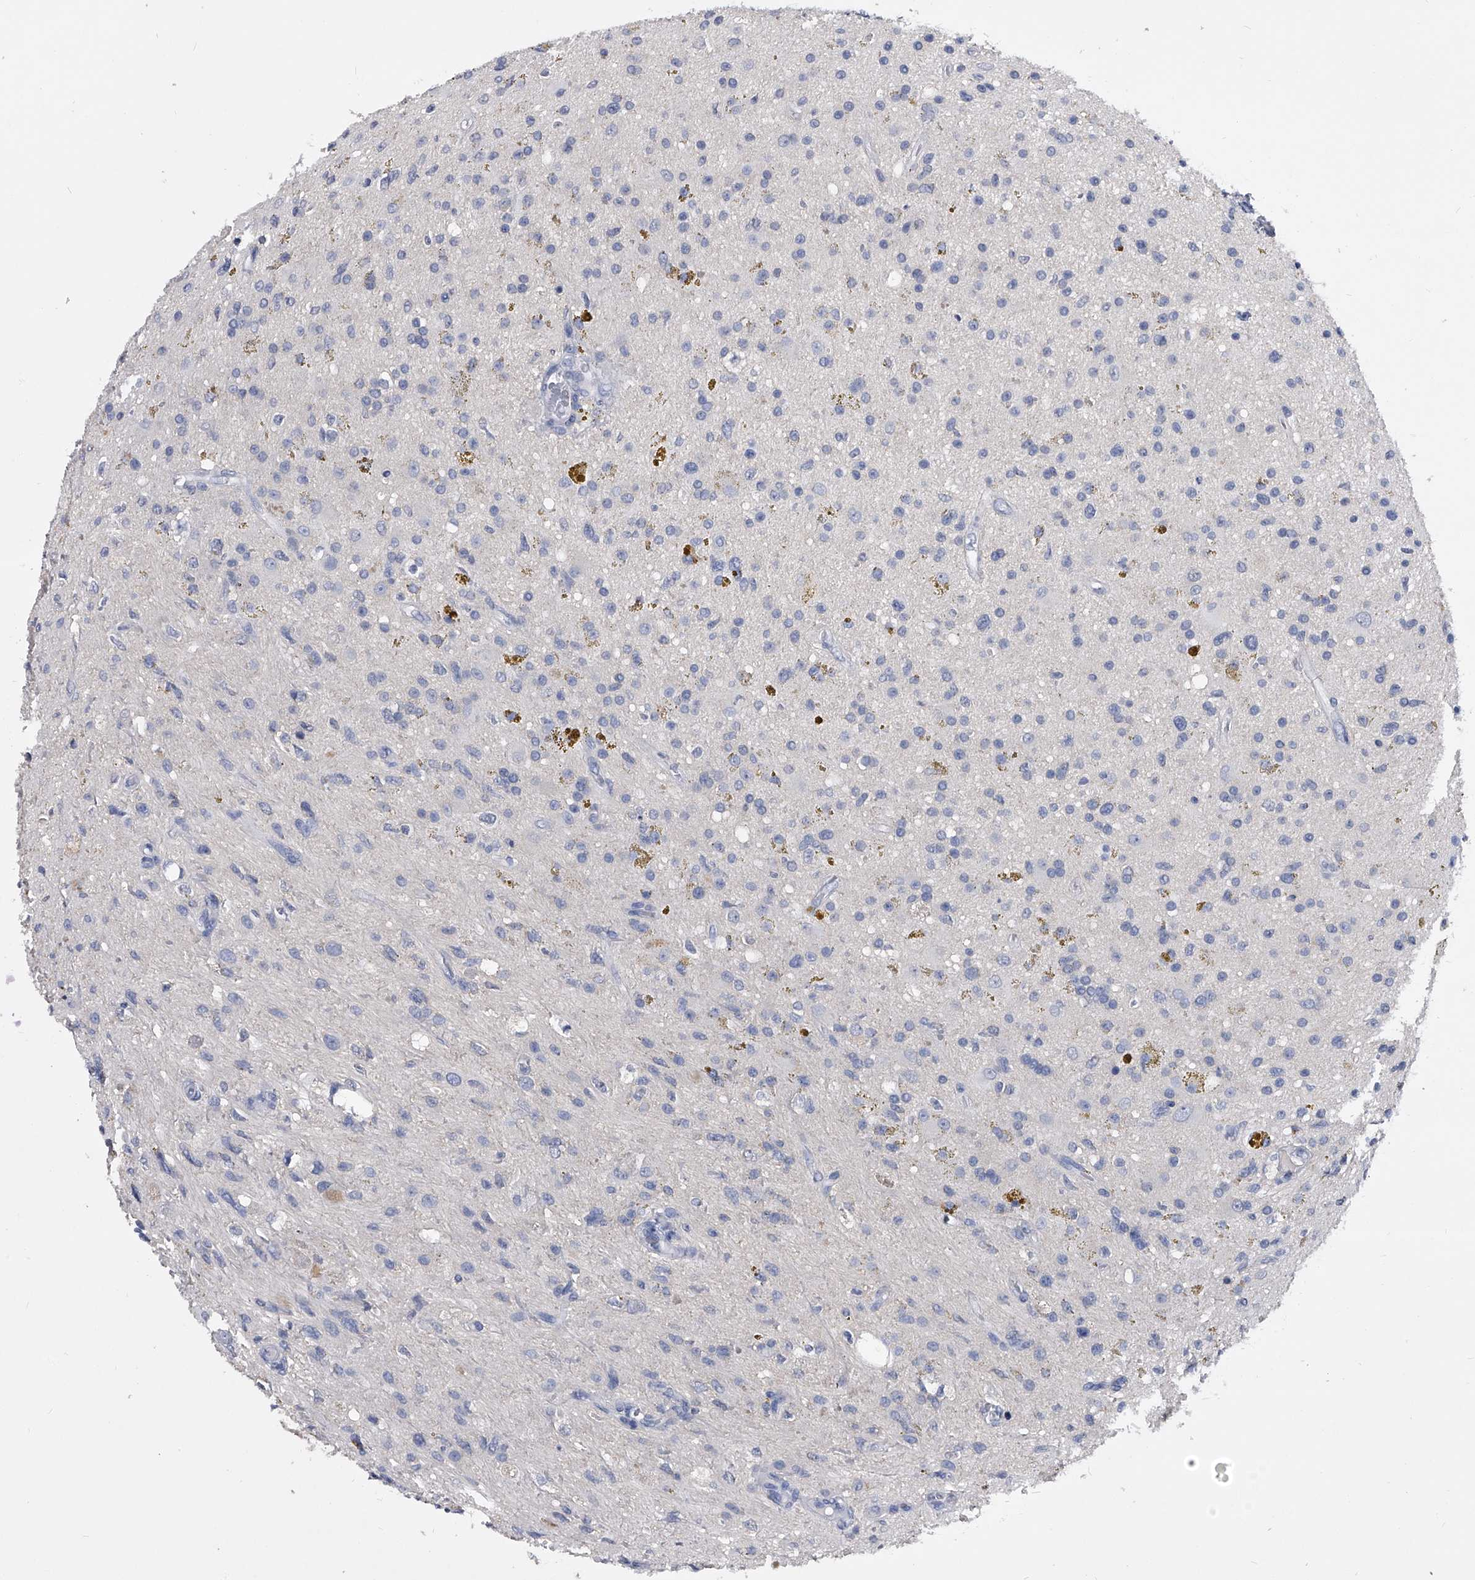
{"staining": {"intensity": "negative", "quantity": "none", "location": "none"}, "tissue": "glioma", "cell_type": "Tumor cells", "image_type": "cancer", "snomed": [{"axis": "morphology", "description": "Glioma, malignant, High grade"}, {"axis": "topography", "description": "Brain"}], "caption": "Immunohistochemical staining of malignant high-grade glioma shows no significant staining in tumor cells.", "gene": "BCAS1", "patient": {"sex": "male", "age": 33}}